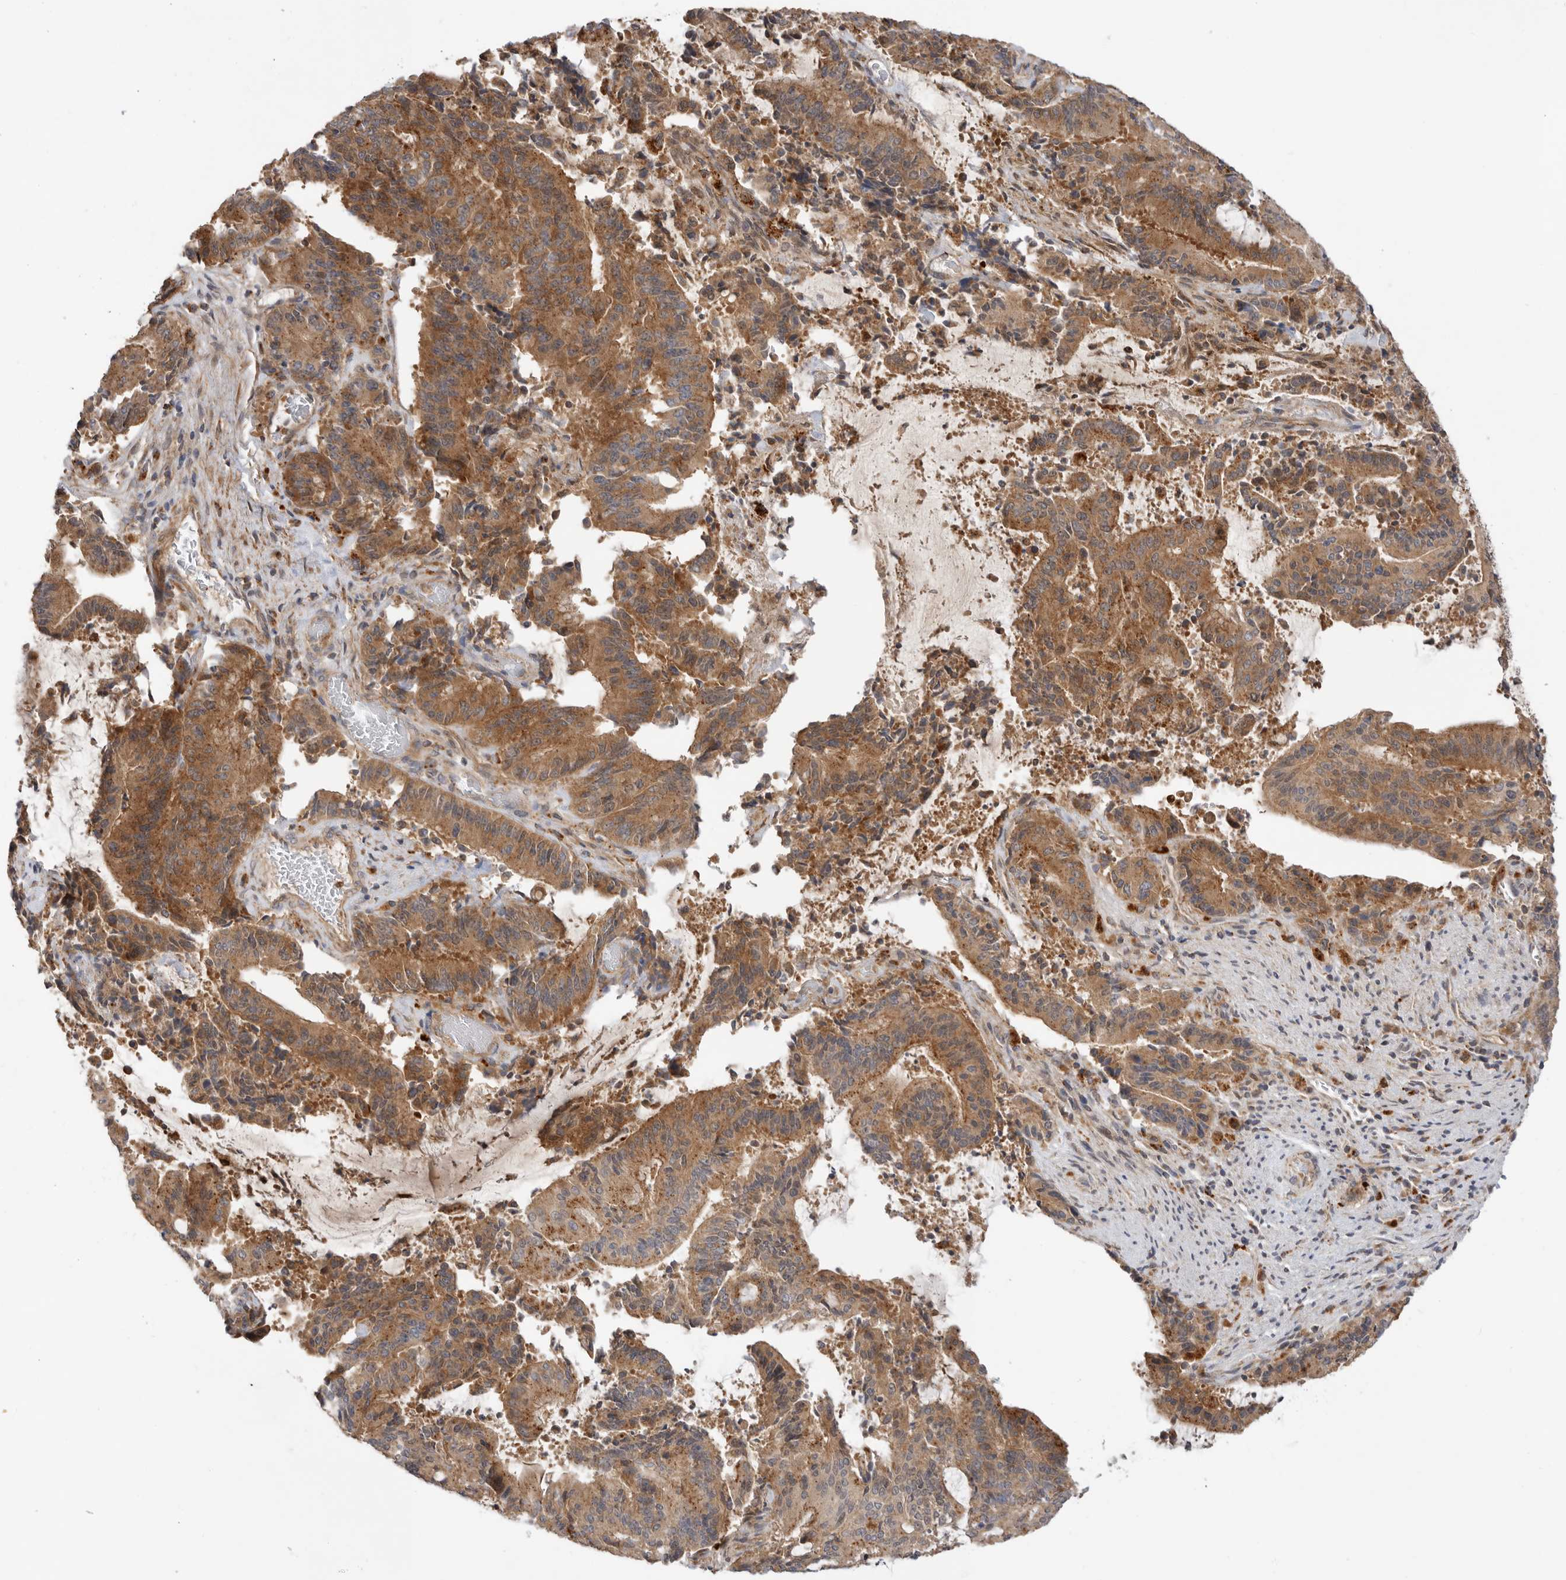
{"staining": {"intensity": "moderate", "quantity": ">75%", "location": "cytoplasmic/membranous"}, "tissue": "liver cancer", "cell_type": "Tumor cells", "image_type": "cancer", "snomed": [{"axis": "morphology", "description": "Normal tissue, NOS"}, {"axis": "morphology", "description": "Cholangiocarcinoma"}, {"axis": "topography", "description": "Liver"}, {"axis": "topography", "description": "Peripheral nerve tissue"}], "caption": "Liver cancer stained for a protein demonstrates moderate cytoplasmic/membranous positivity in tumor cells. The protein of interest is stained brown, and the nuclei are stained in blue (DAB (3,3'-diaminobenzidine) IHC with brightfield microscopy, high magnification).", "gene": "GNE", "patient": {"sex": "female", "age": 73}}